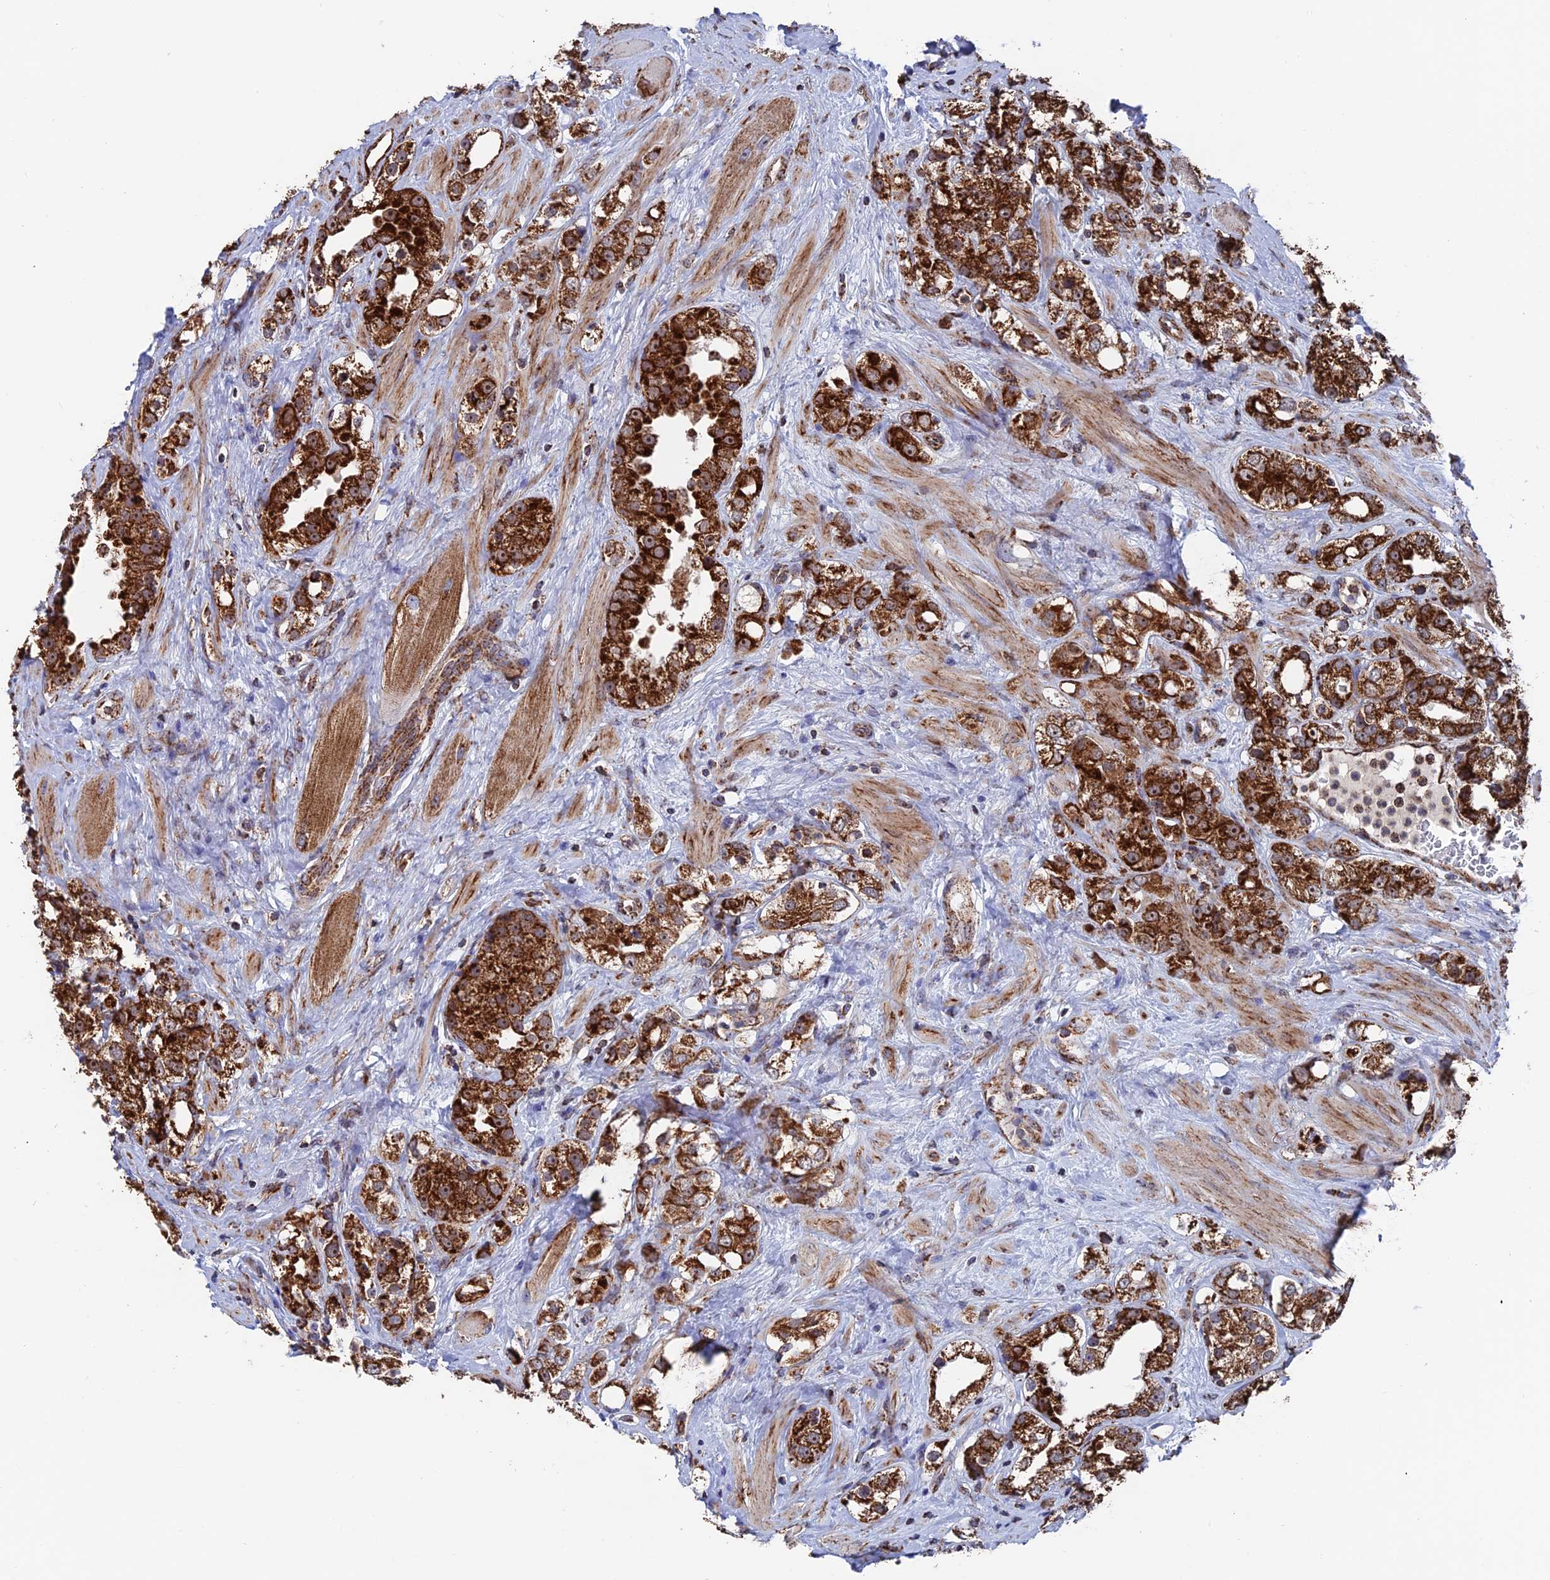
{"staining": {"intensity": "strong", "quantity": ">75%", "location": "cytoplasmic/membranous"}, "tissue": "prostate cancer", "cell_type": "Tumor cells", "image_type": "cancer", "snomed": [{"axis": "morphology", "description": "Adenocarcinoma, NOS"}, {"axis": "topography", "description": "Prostate"}], "caption": "DAB immunohistochemical staining of human prostate adenocarcinoma reveals strong cytoplasmic/membranous protein positivity in about >75% of tumor cells.", "gene": "DTYMK", "patient": {"sex": "male", "age": 79}}